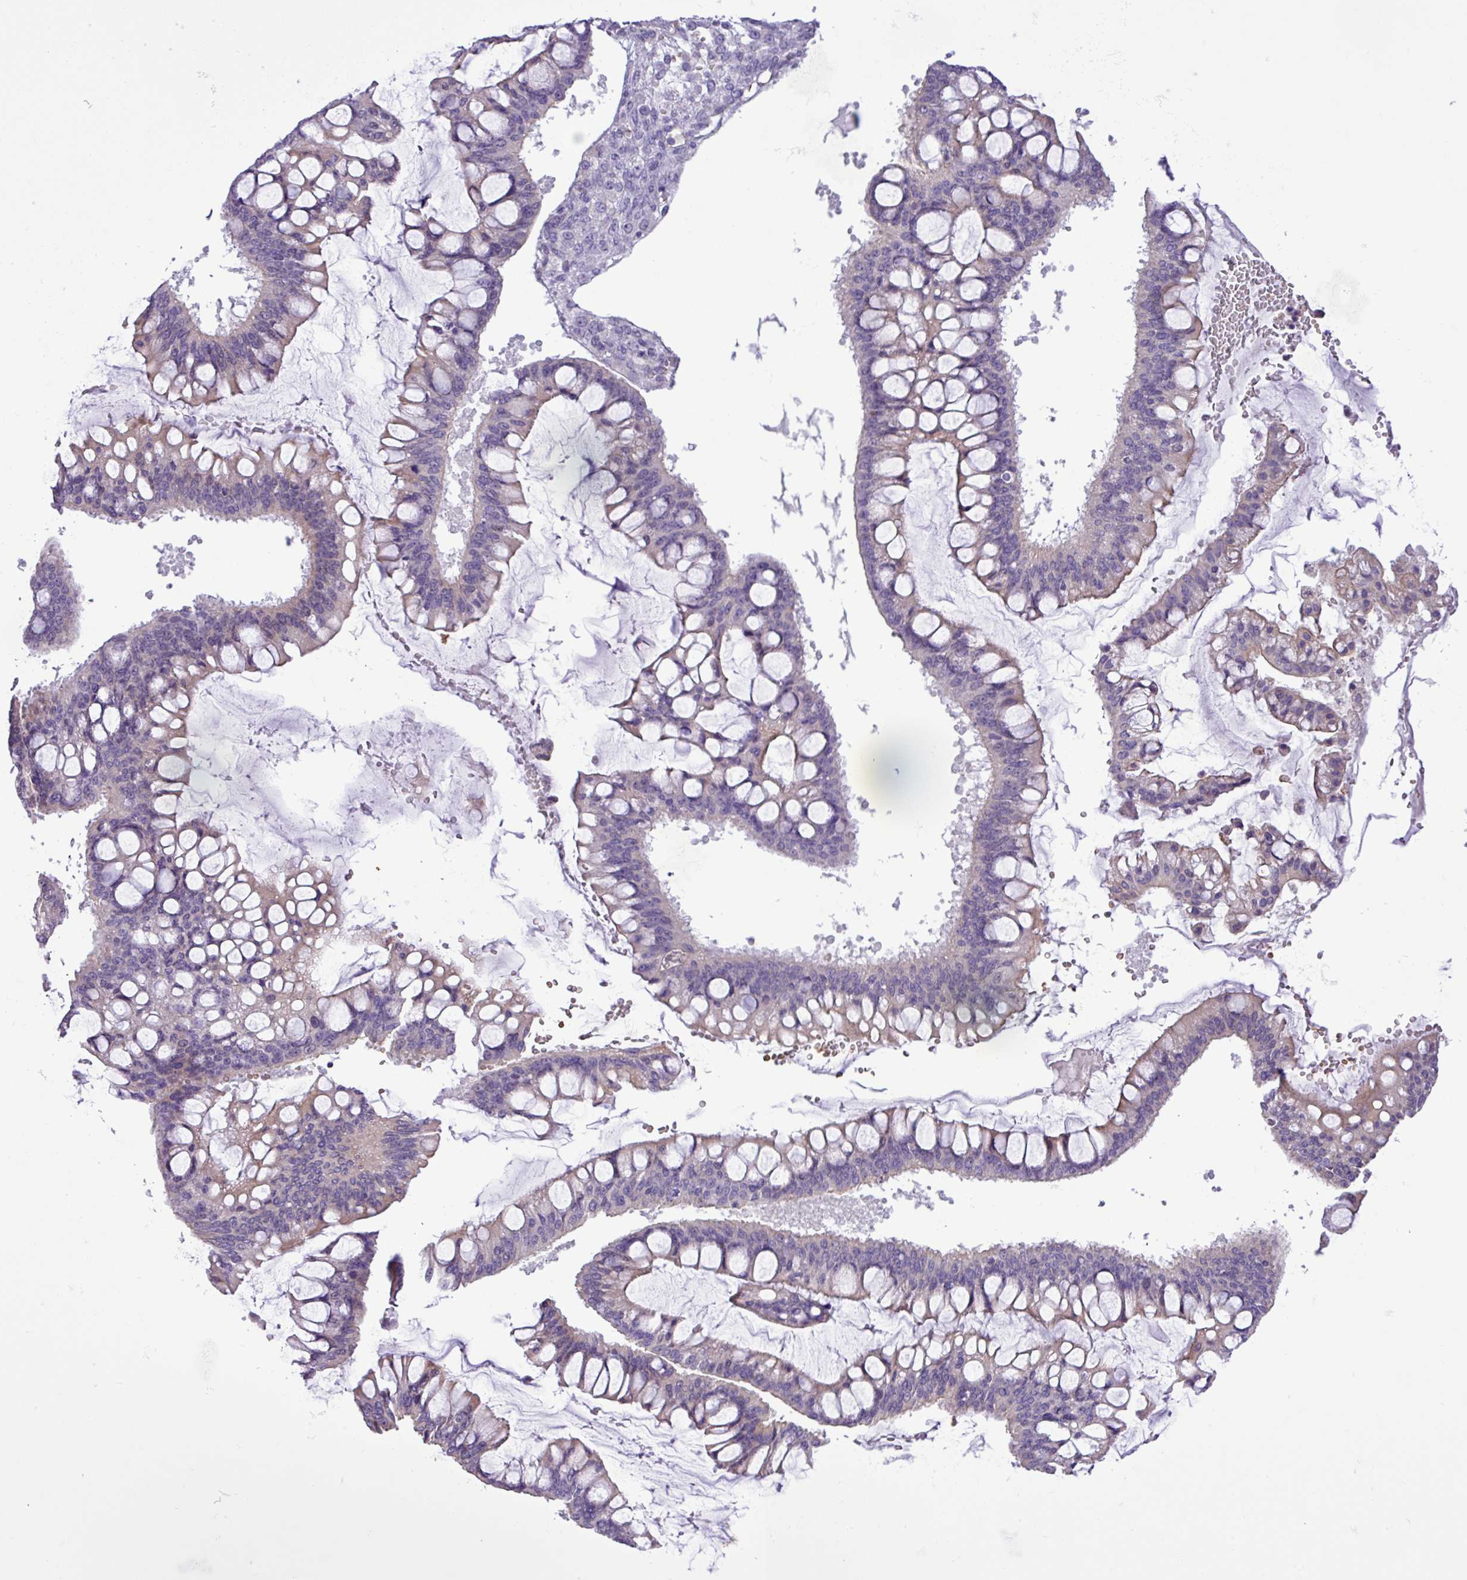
{"staining": {"intensity": "negative", "quantity": "none", "location": "none"}, "tissue": "ovarian cancer", "cell_type": "Tumor cells", "image_type": "cancer", "snomed": [{"axis": "morphology", "description": "Cystadenocarcinoma, mucinous, NOS"}, {"axis": "topography", "description": "Ovary"}], "caption": "Image shows no protein expression in tumor cells of ovarian mucinous cystadenocarcinoma tissue. (Stains: DAB (3,3'-diaminobenzidine) immunohistochemistry with hematoxylin counter stain, Microscopy: brightfield microscopy at high magnification).", "gene": "C11orf91", "patient": {"sex": "female", "age": 73}}